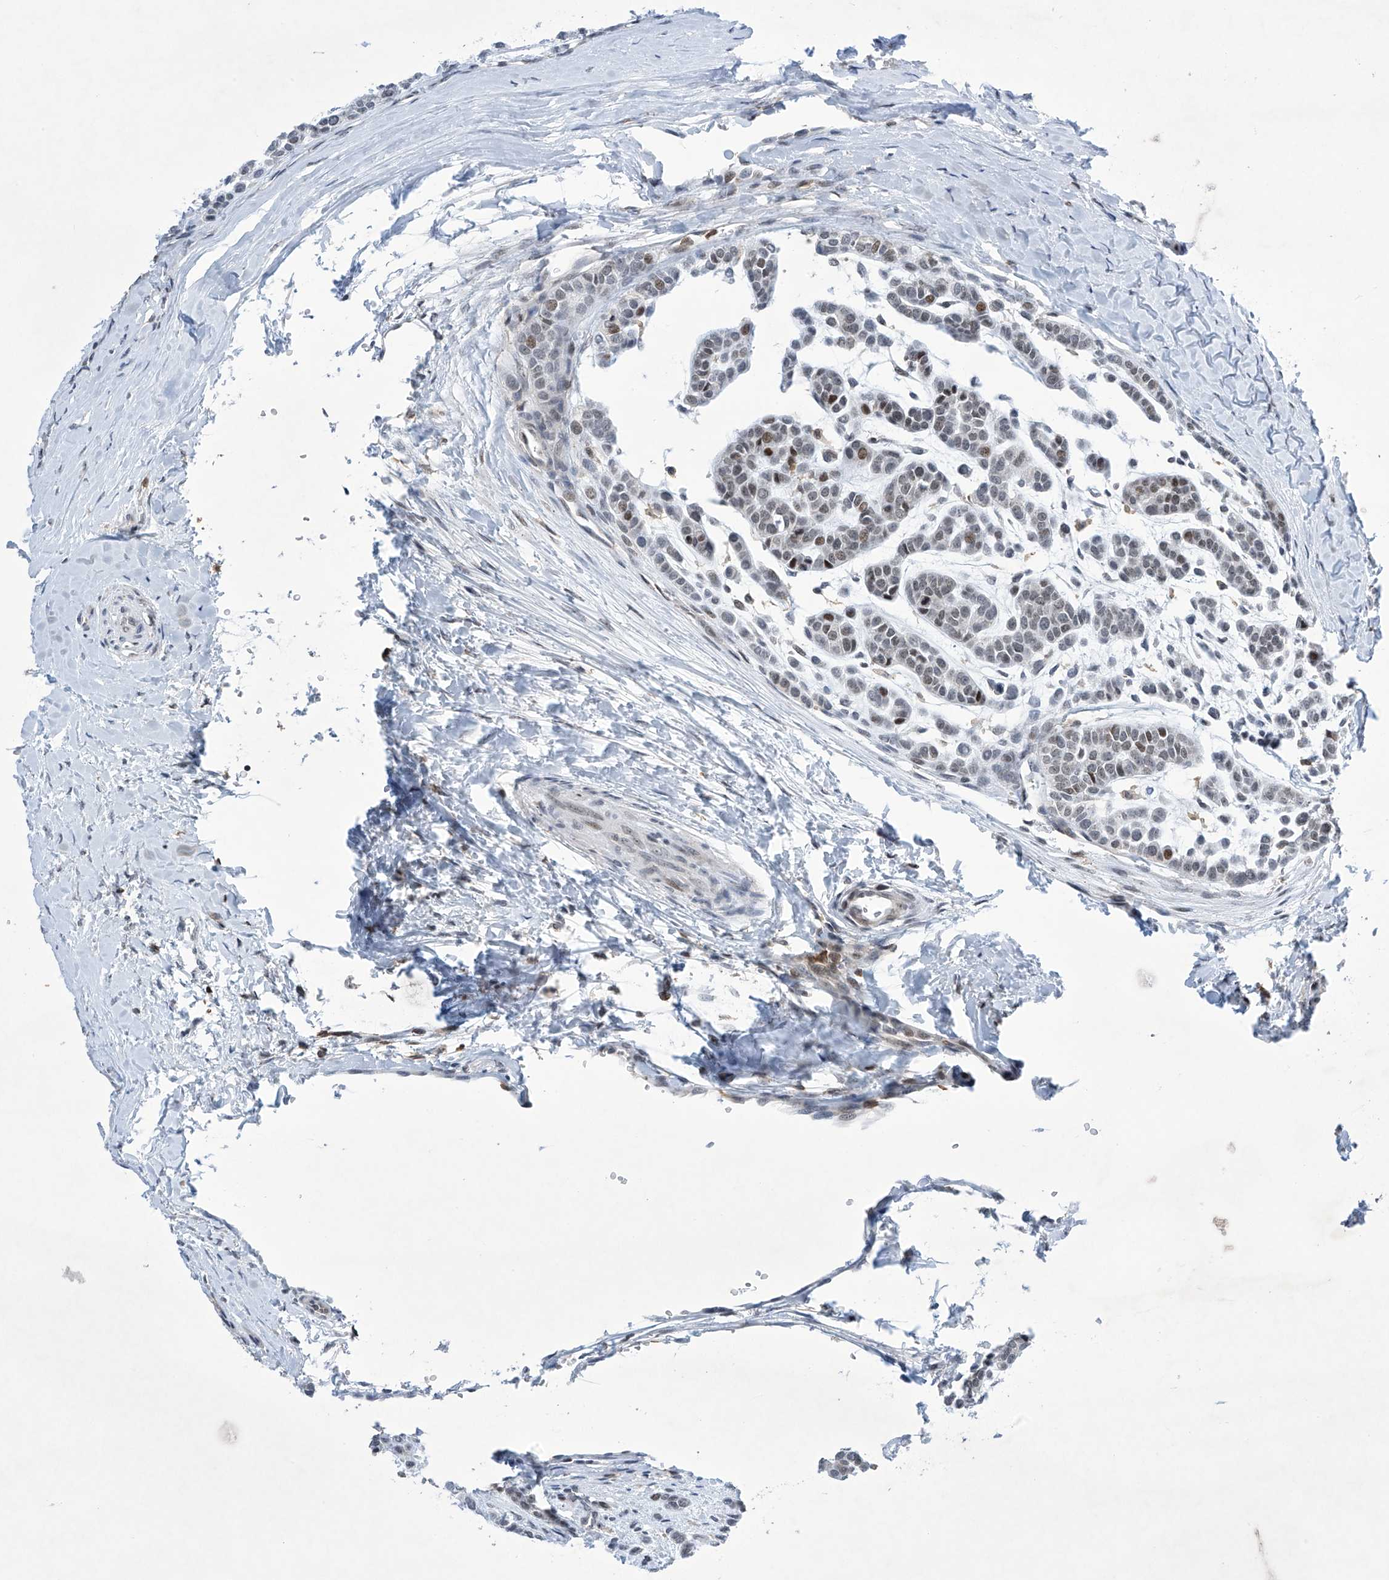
{"staining": {"intensity": "moderate", "quantity": "<25%", "location": "nuclear"}, "tissue": "head and neck cancer", "cell_type": "Tumor cells", "image_type": "cancer", "snomed": [{"axis": "morphology", "description": "Adenocarcinoma, NOS"}, {"axis": "morphology", "description": "Adenoma, NOS"}, {"axis": "topography", "description": "Head-Neck"}], "caption": "This micrograph displays IHC staining of head and neck cancer (adenocarcinoma), with low moderate nuclear staining in approximately <25% of tumor cells.", "gene": "MSL3", "patient": {"sex": "female", "age": 55}}